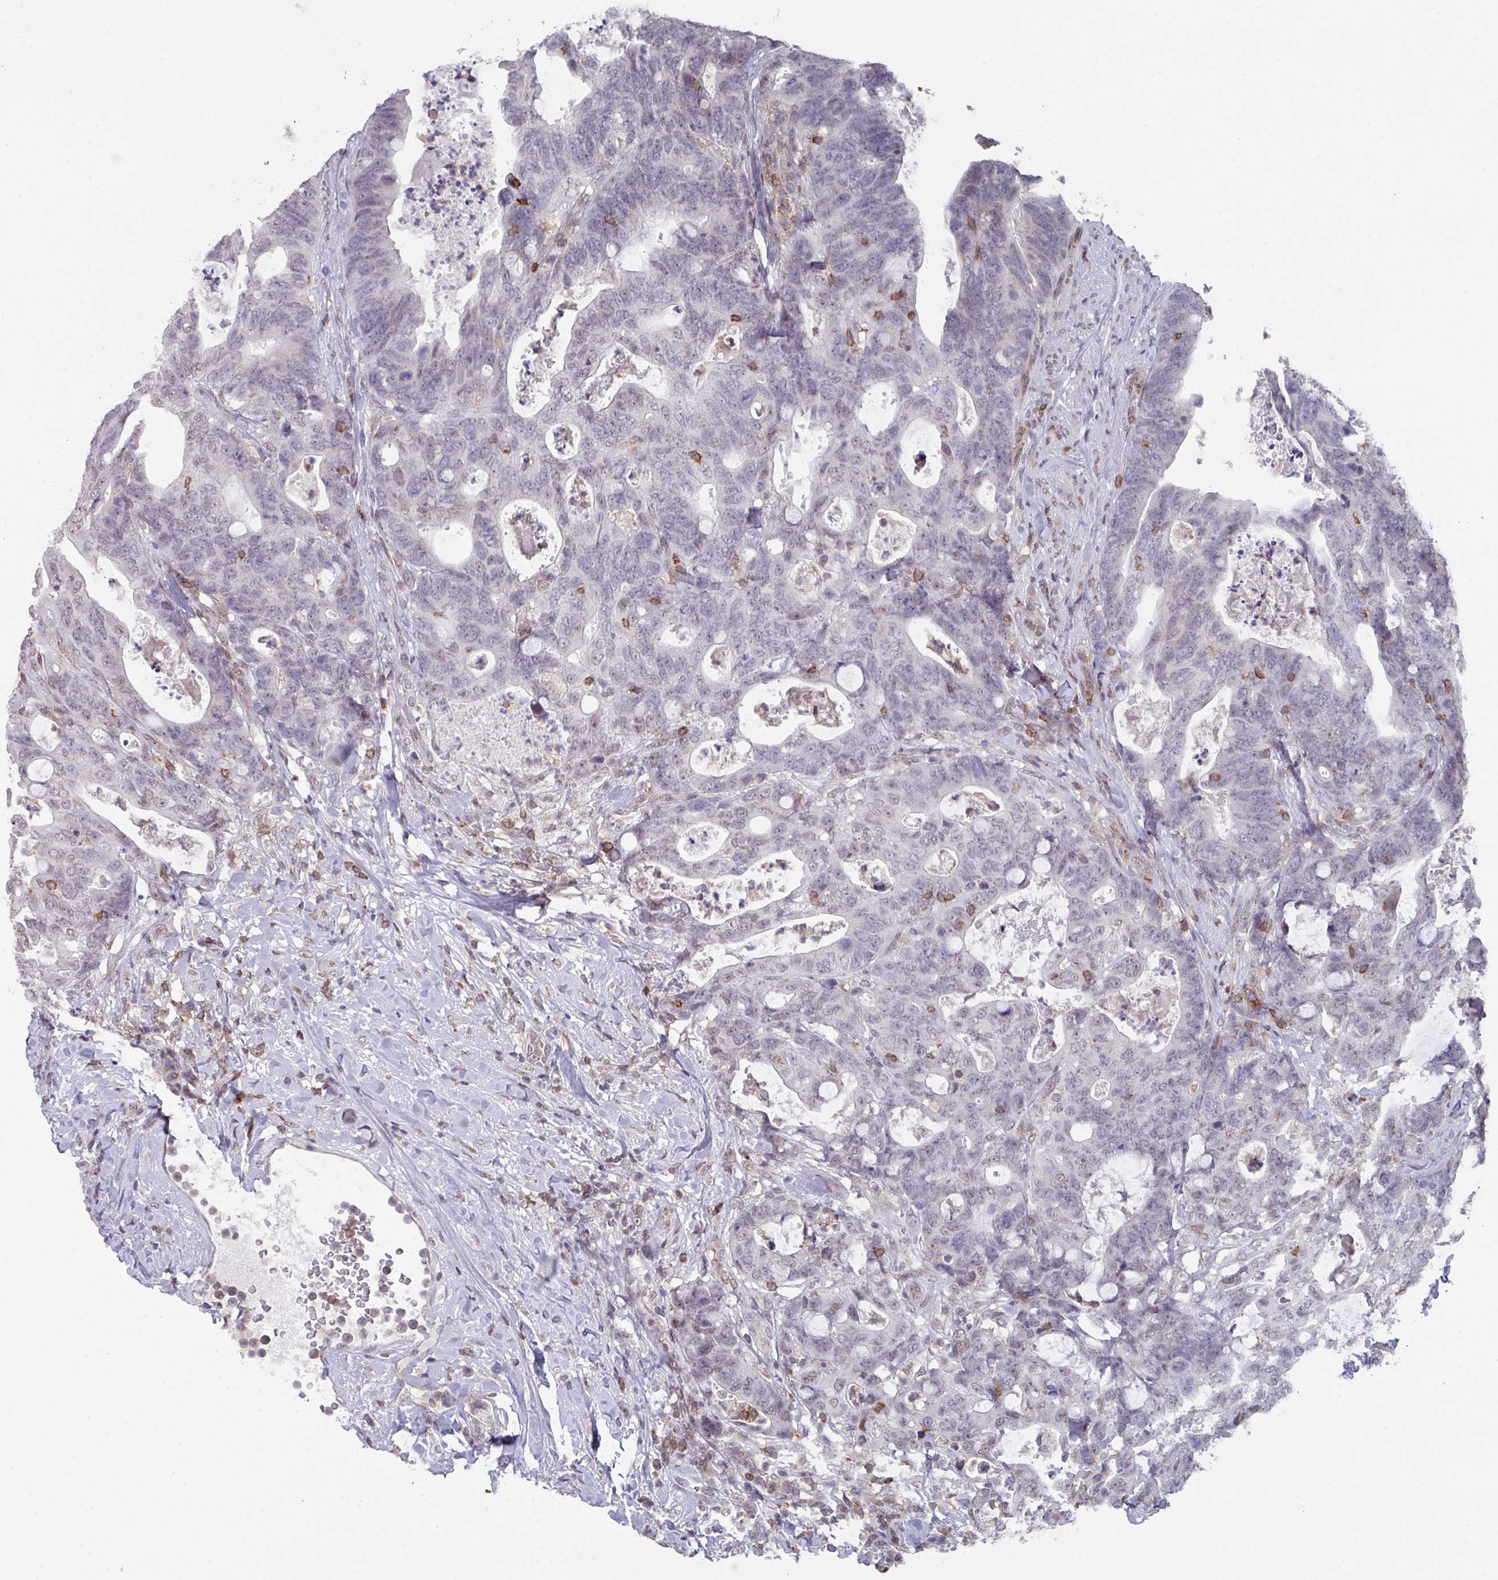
{"staining": {"intensity": "weak", "quantity": "<25%", "location": "nuclear"}, "tissue": "colorectal cancer", "cell_type": "Tumor cells", "image_type": "cancer", "snomed": [{"axis": "morphology", "description": "Adenocarcinoma, NOS"}, {"axis": "topography", "description": "Colon"}], "caption": "IHC of colorectal cancer demonstrates no staining in tumor cells.", "gene": "RASAL3", "patient": {"sex": "female", "age": 82}}